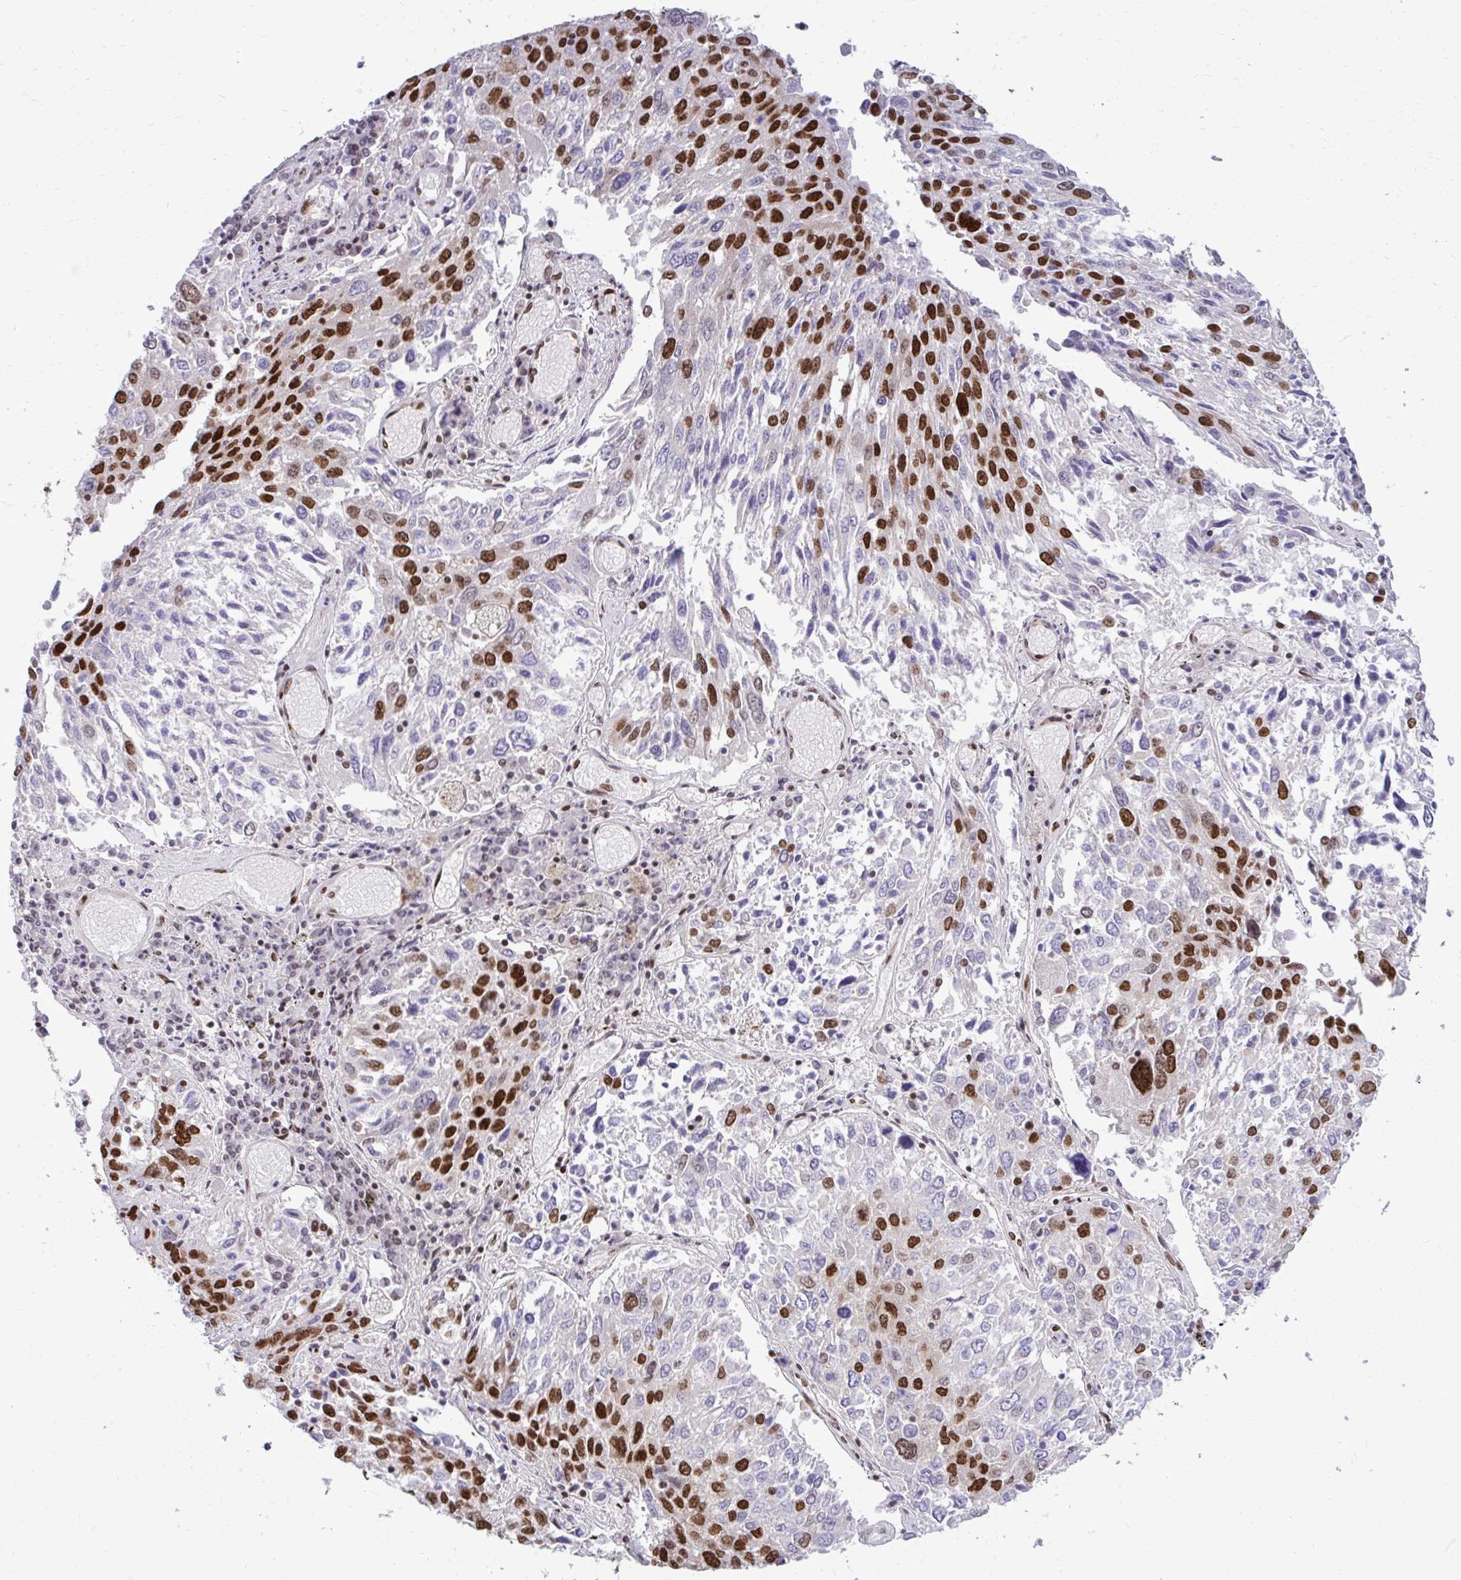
{"staining": {"intensity": "strong", "quantity": "25%-75%", "location": "nuclear"}, "tissue": "lung cancer", "cell_type": "Tumor cells", "image_type": "cancer", "snomed": [{"axis": "morphology", "description": "Squamous cell carcinoma, NOS"}, {"axis": "topography", "description": "Lung"}], "caption": "Immunohistochemical staining of squamous cell carcinoma (lung) displays high levels of strong nuclear protein staining in about 25%-75% of tumor cells.", "gene": "CDYL", "patient": {"sex": "male", "age": 65}}